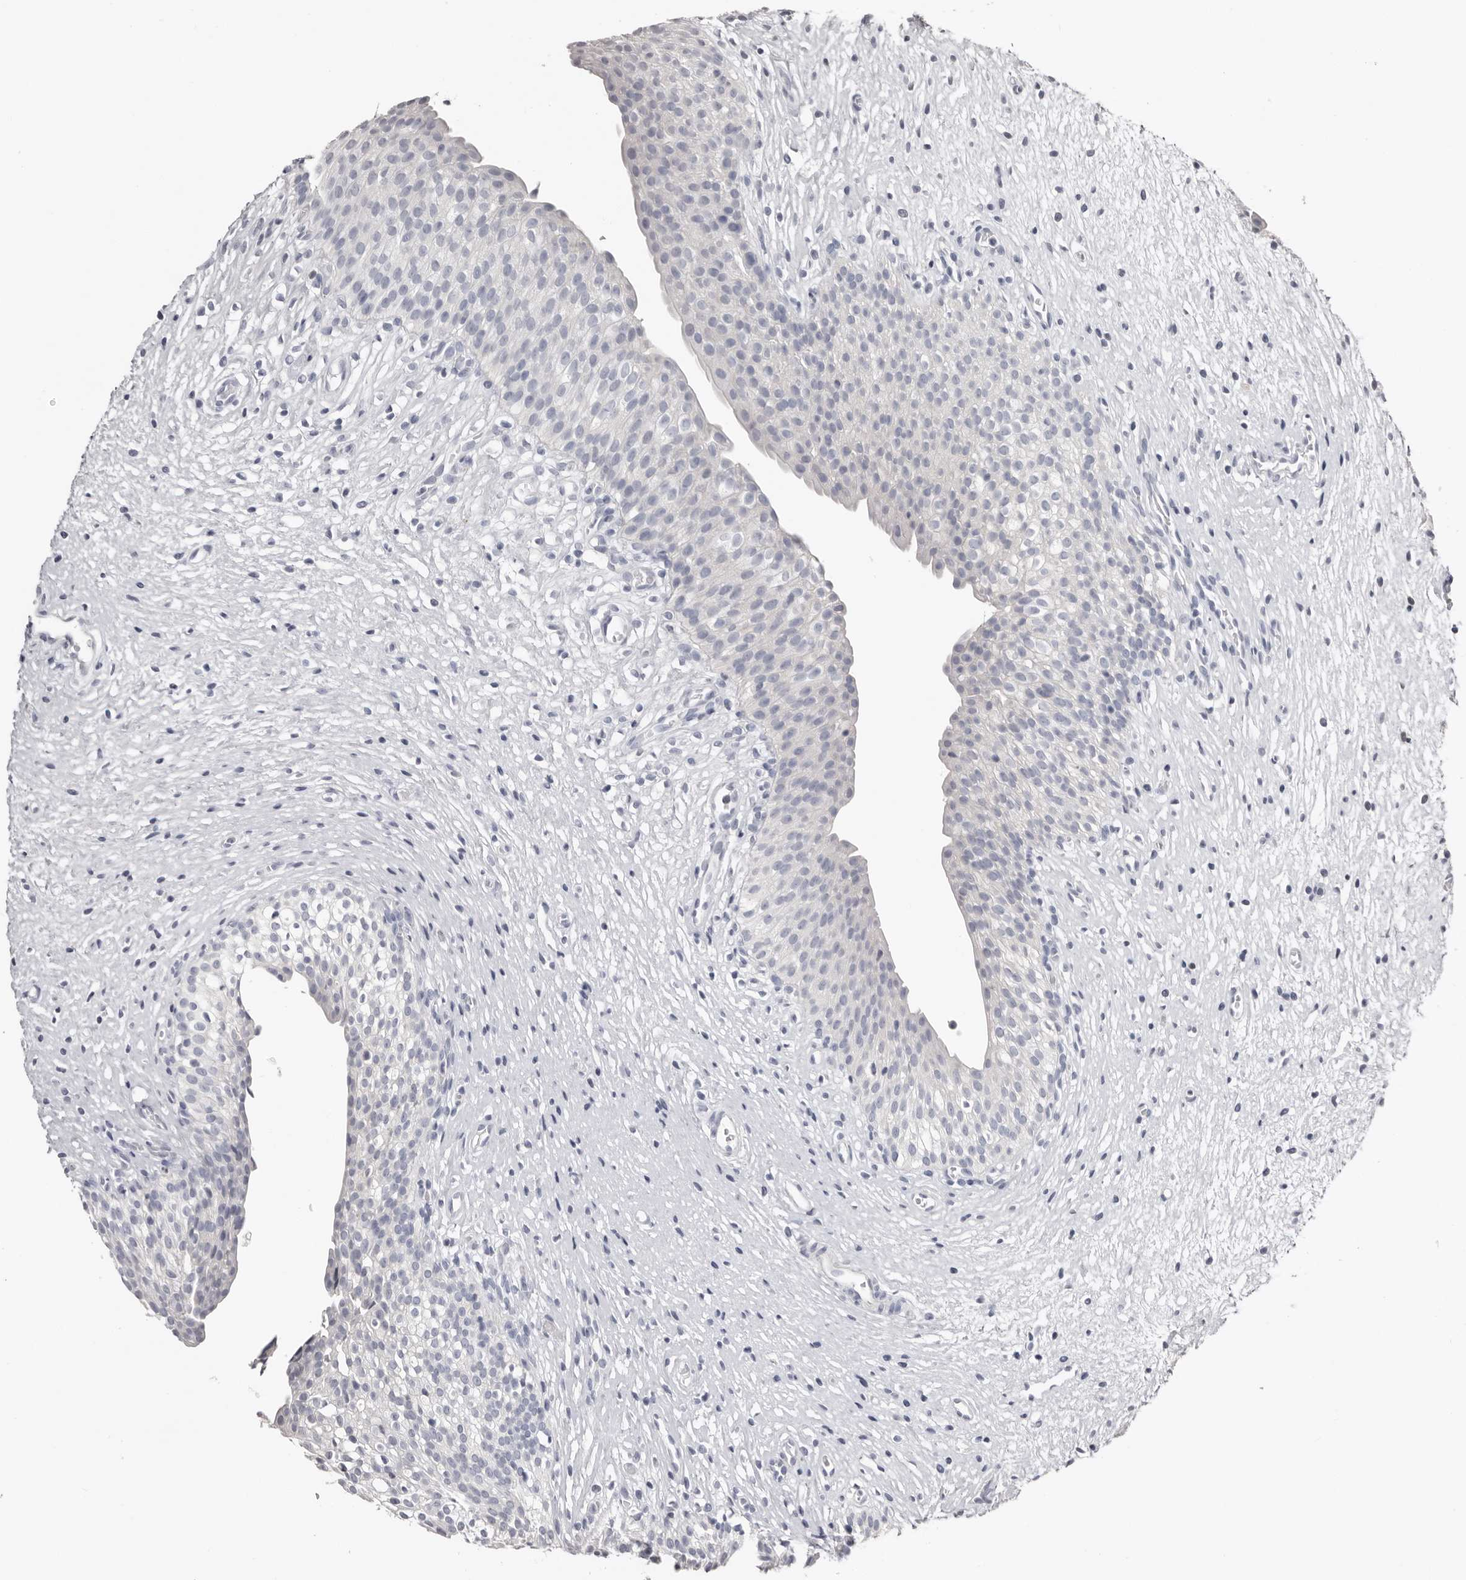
{"staining": {"intensity": "negative", "quantity": "none", "location": "none"}, "tissue": "urinary bladder", "cell_type": "Urothelial cells", "image_type": "normal", "snomed": [{"axis": "morphology", "description": "Normal tissue, NOS"}, {"axis": "topography", "description": "Urinary bladder"}], "caption": "The image demonstrates no staining of urothelial cells in benign urinary bladder.", "gene": "FABP7", "patient": {"sex": "male", "age": 1}}